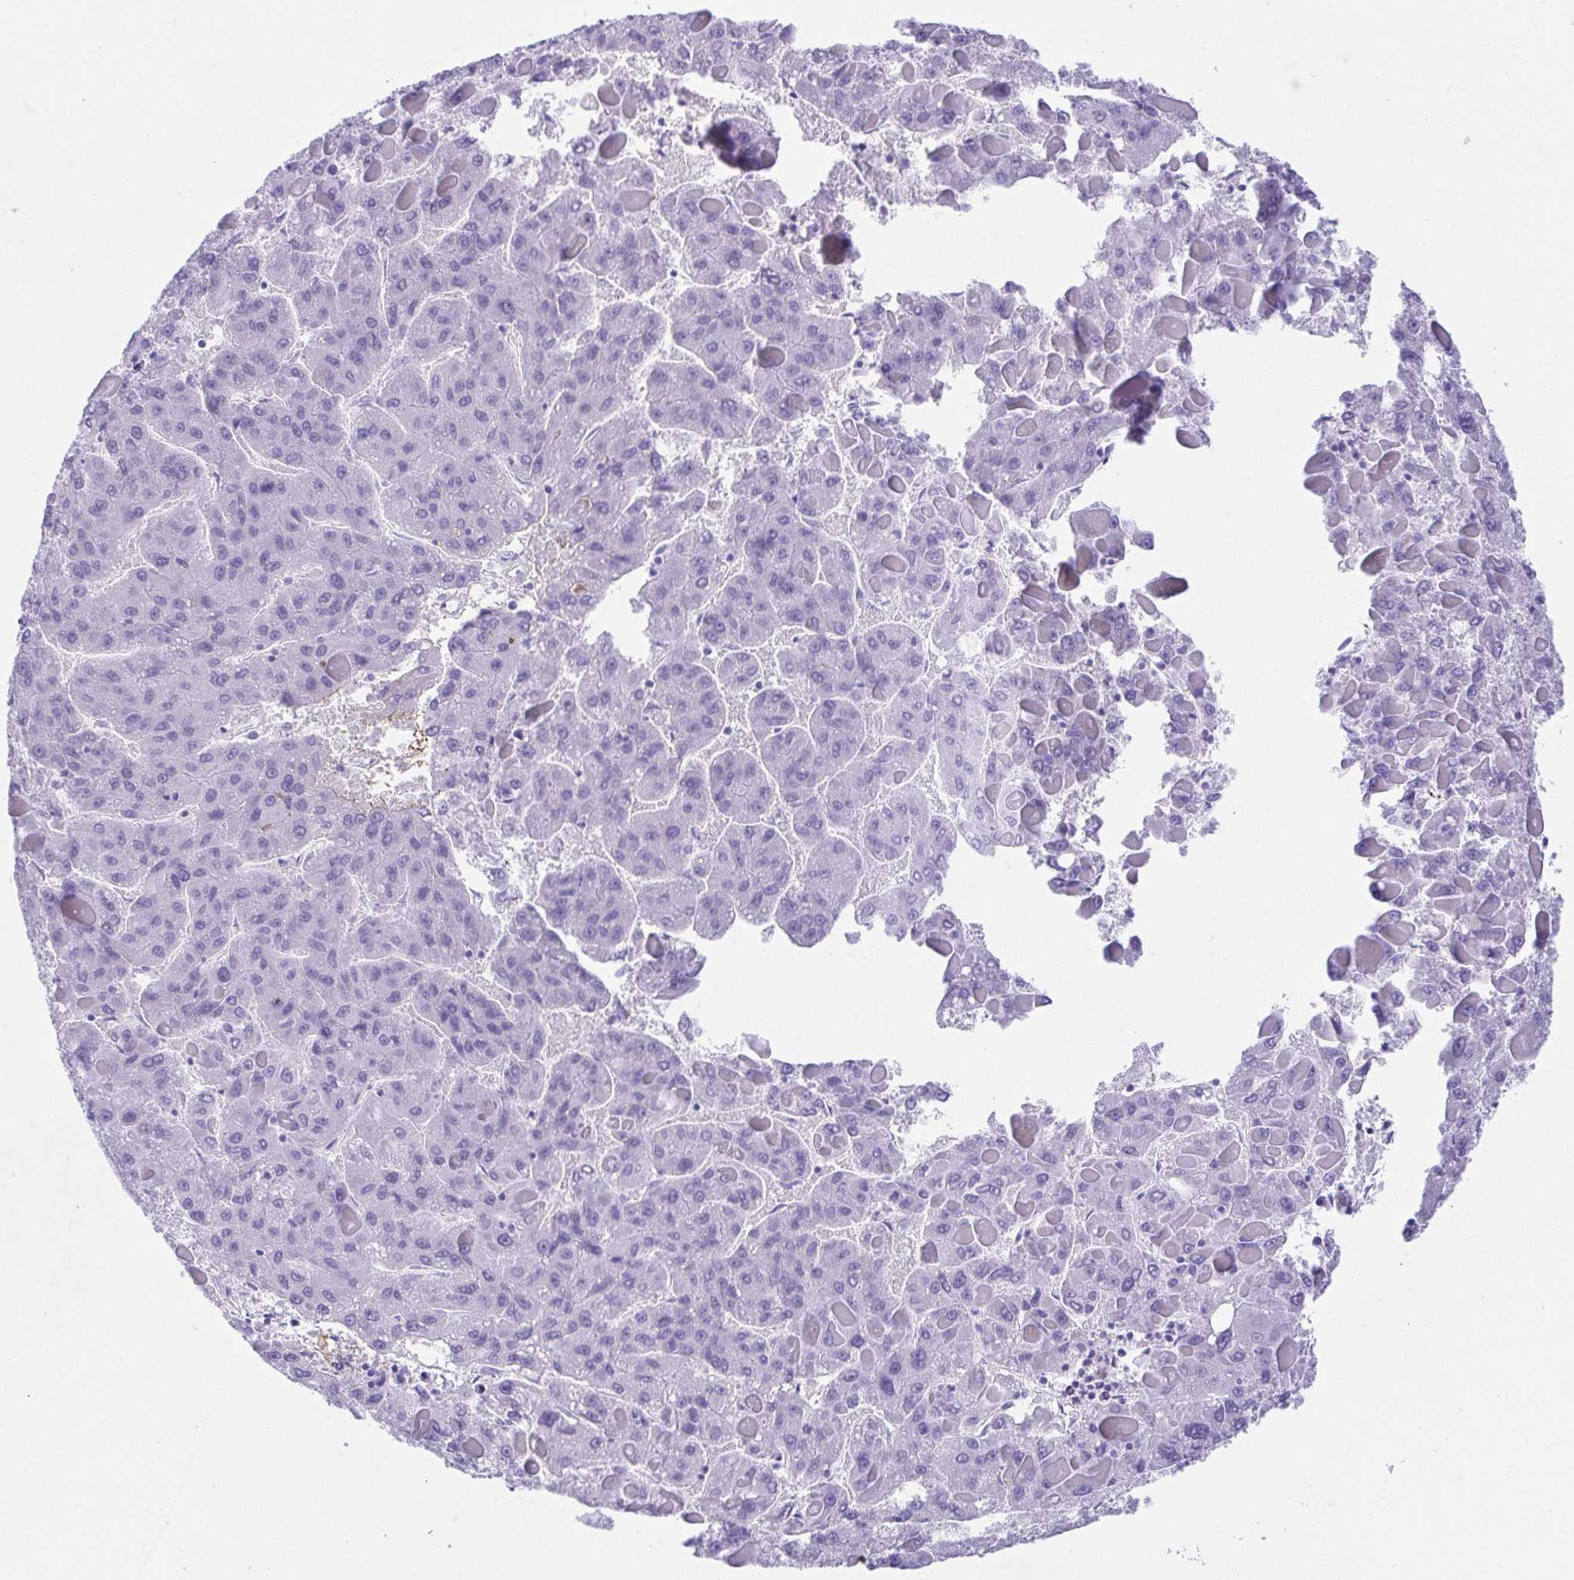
{"staining": {"intensity": "negative", "quantity": "none", "location": "none"}, "tissue": "liver cancer", "cell_type": "Tumor cells", "image_type": "cancer", "snomed": [{"axis": "morphology", "description": "Carcinoma, Hepatocellular, NOS"}, {"axis": "topography", "description": "Liver"}], "caption": "Hepatocellular carcinoma (liver) stained for a protein using IHC exhibits no positivity tumor cells.", "gene": "SPATA4", "patient": {"sex": "female", "age": 82}}